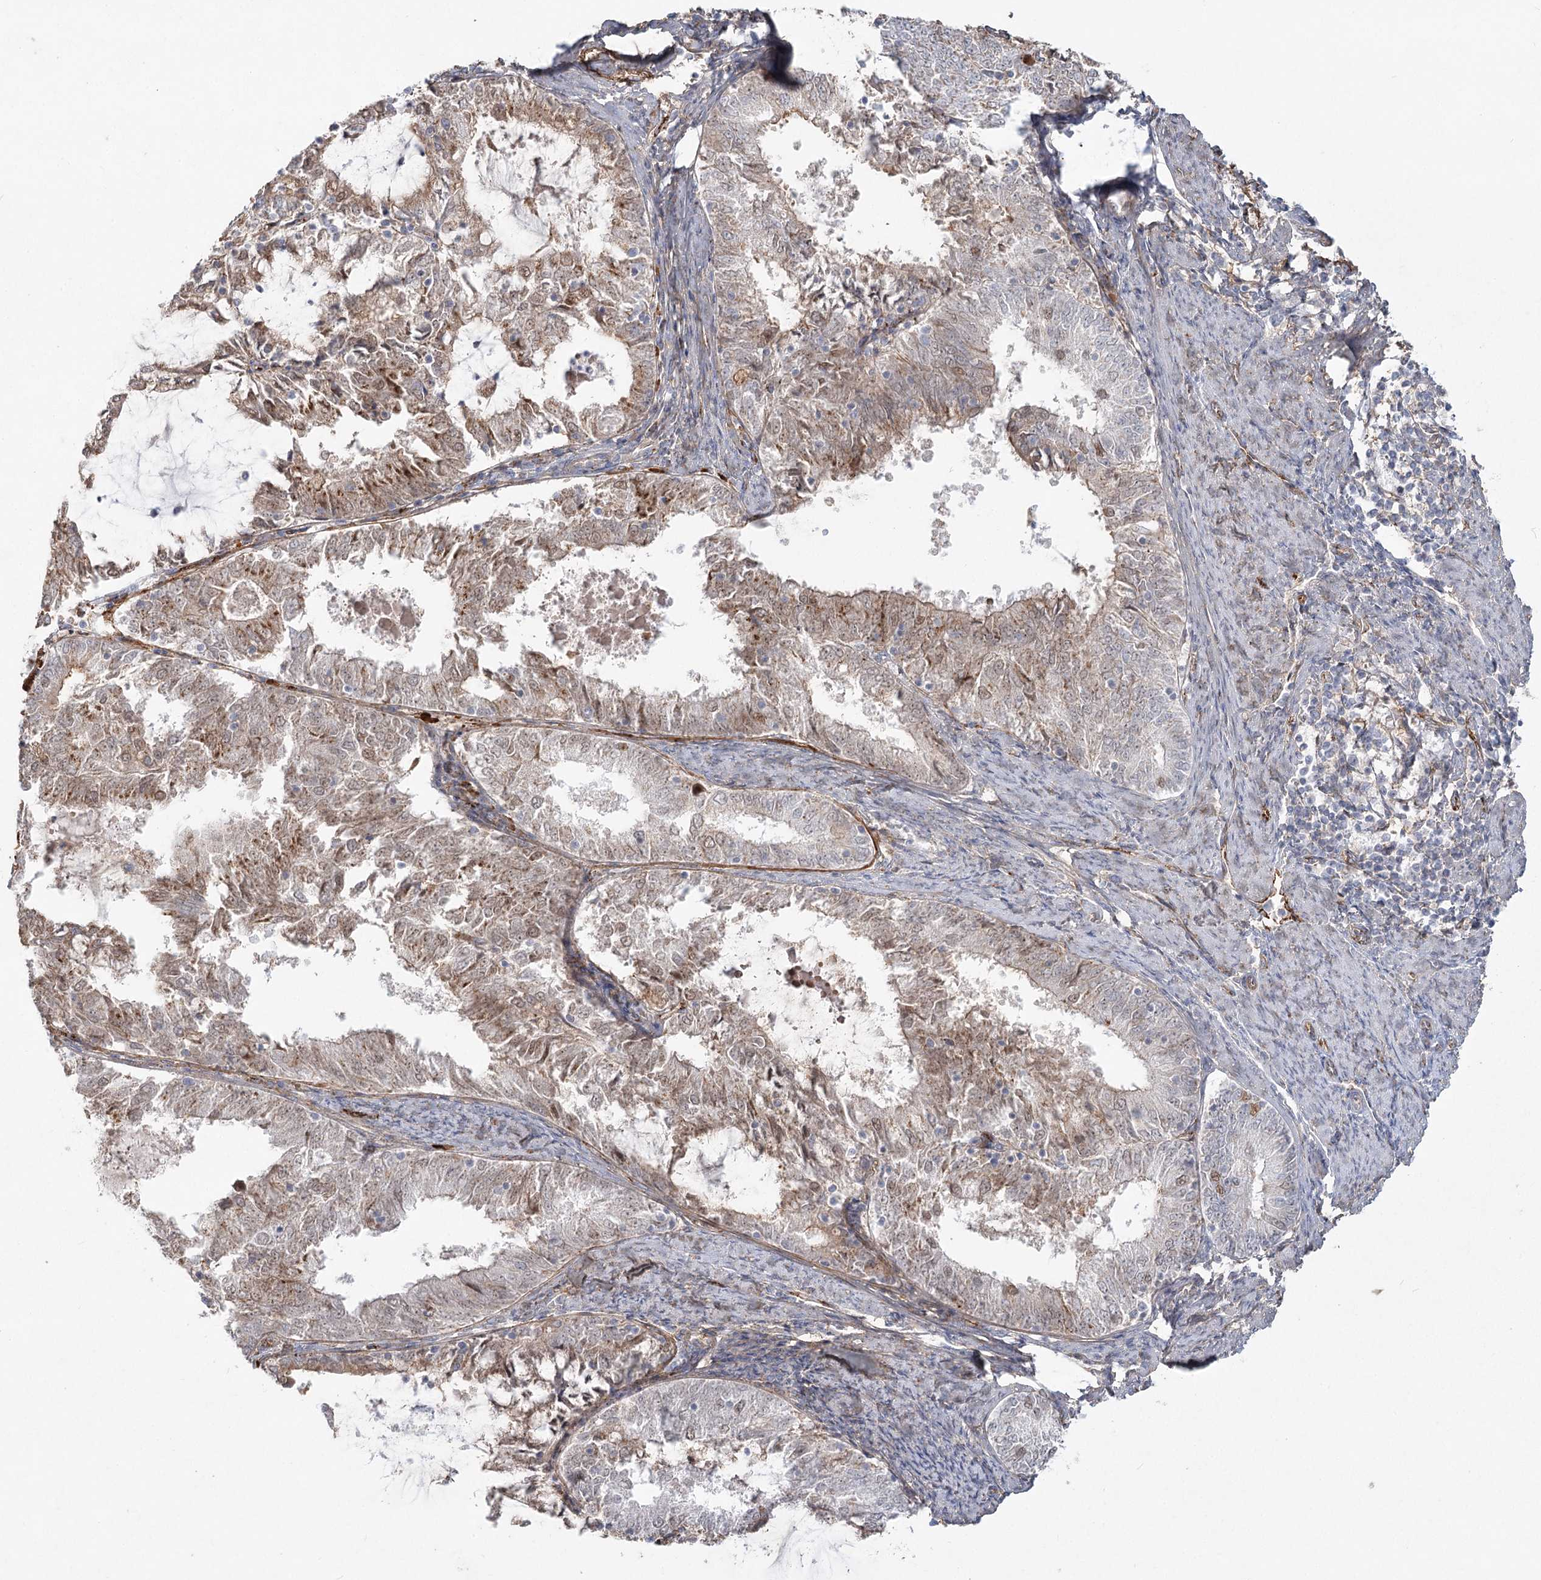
{"staining": {"intensity": "weak", "quantity": ">75%", "location": "cytoplasmic/membranous,nuclear"}, "tissue": "endometrial cancer", "cell_type": "Tumor cells", "image_type": "cancer", "snomed": [{"axis": "morphology", "description": "Adenocarcinoma, NOS"}, {"axis": "topography", "description": "Endometrium"}], "caption": "Protein staining by immunohistochemistry (IHC) exhibits weak cytoplasmic/membranous and nuclear expression in approximately >75% of tumor cells in endometrial cancer.", "gene": "KBTBD4", "patient": {"sex": "female", "age": 57}}